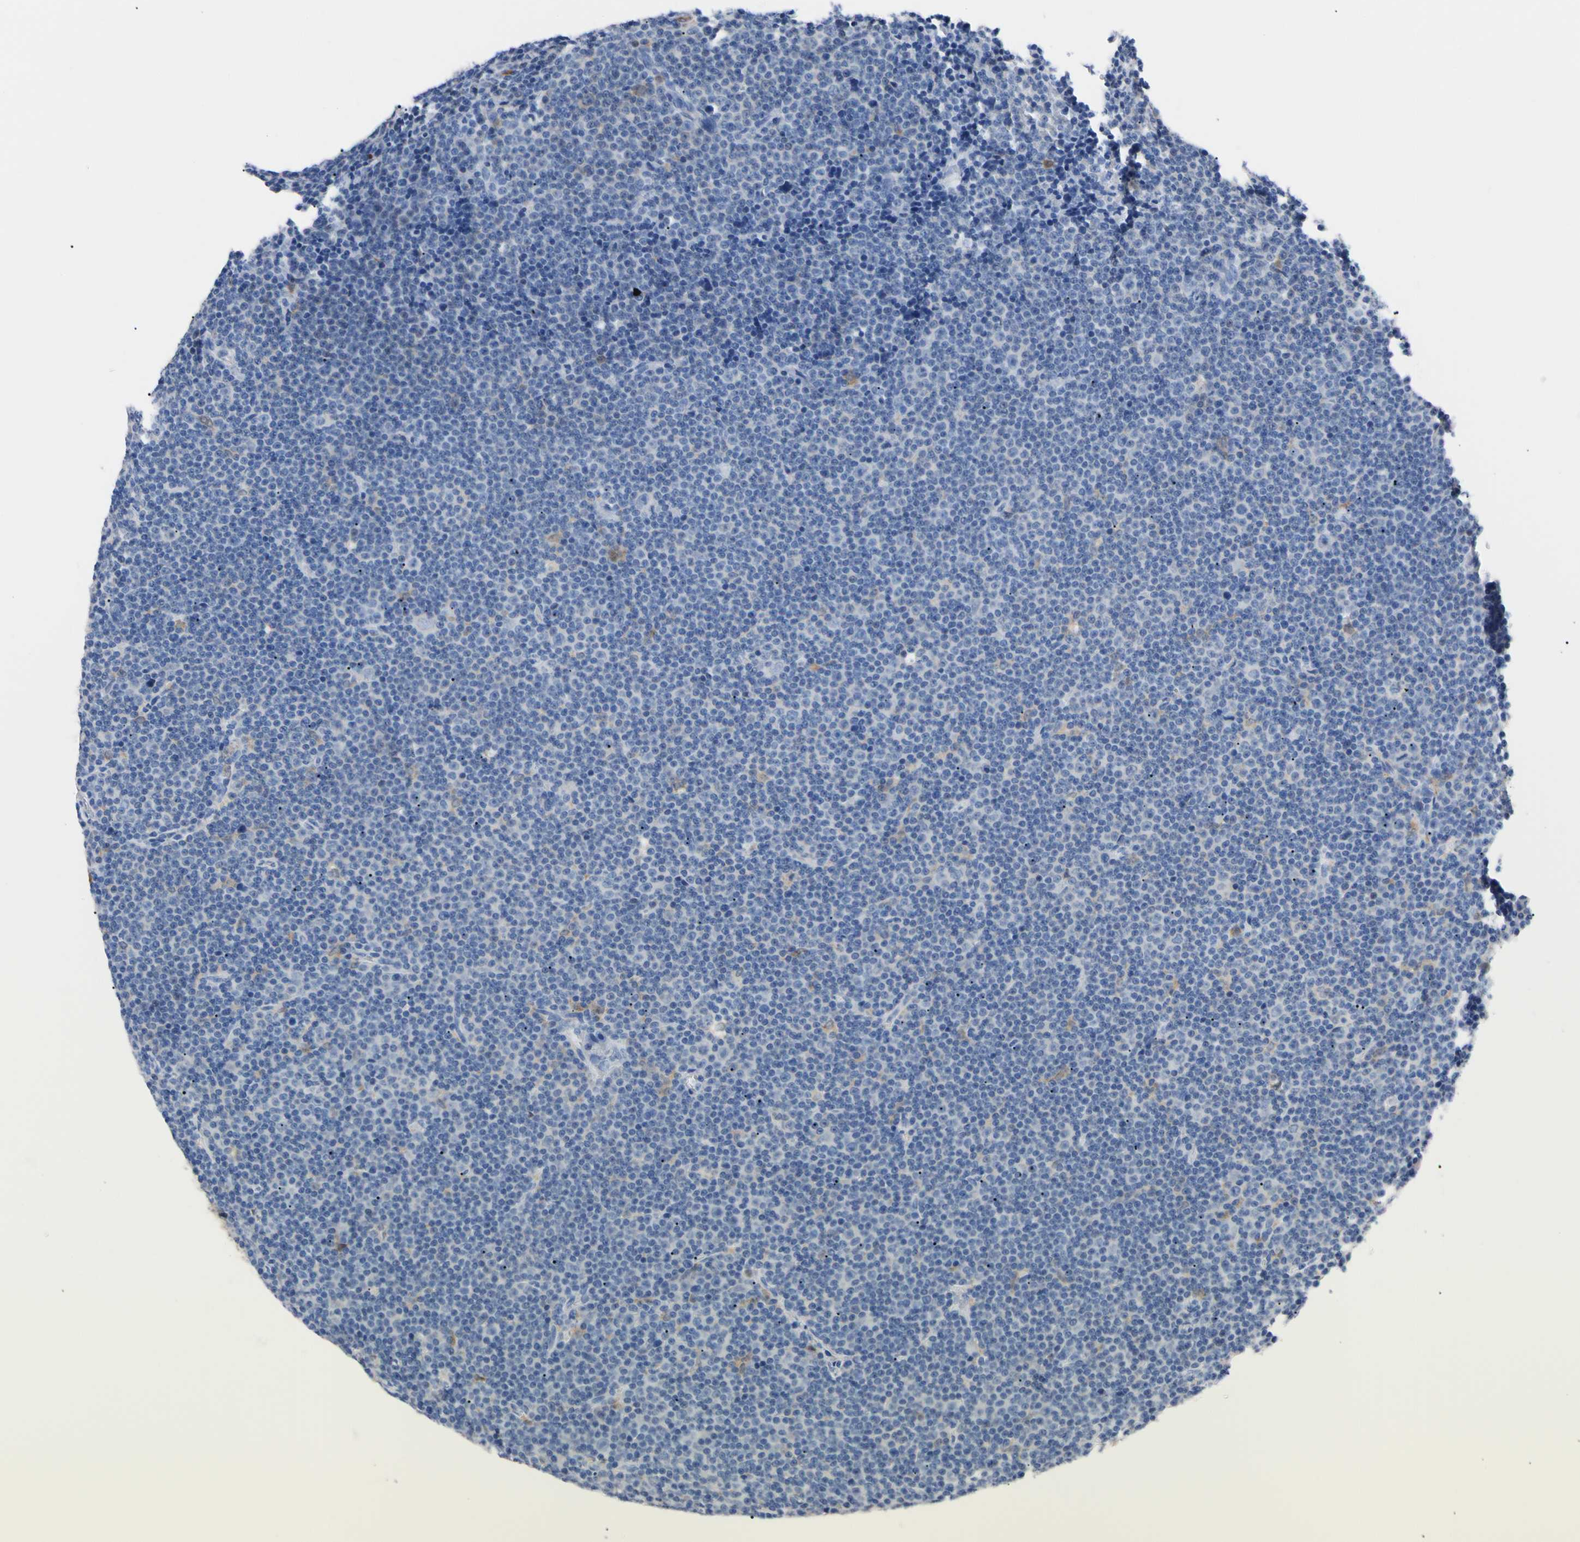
{"staining": {"intensity": "negative", "quantity": "none", "location": "none"}, "tissue": "lymphoma", "cell_type": "Tumor cells", "image_type": "cancer", "snomed": [{"axis": "morphology", "description": "Malignant lymphoma, non-Hodgkin's type, Low grade"}, {"axis": "topography", "description": "Lymph node"}], "caption": "There is no significant staining in tumor cells of malignant lymphoma, non-Hodgkin's type (low-grade). The staining was performed using DAB (3,3'-diaminobenzidine) to visualize the protein expression in brown, while the nuclei were stained in blue with hematoxylin (Magnification: 20x).", "gene": "NCF4", "patient": {"sex": "female", "age": 67}}